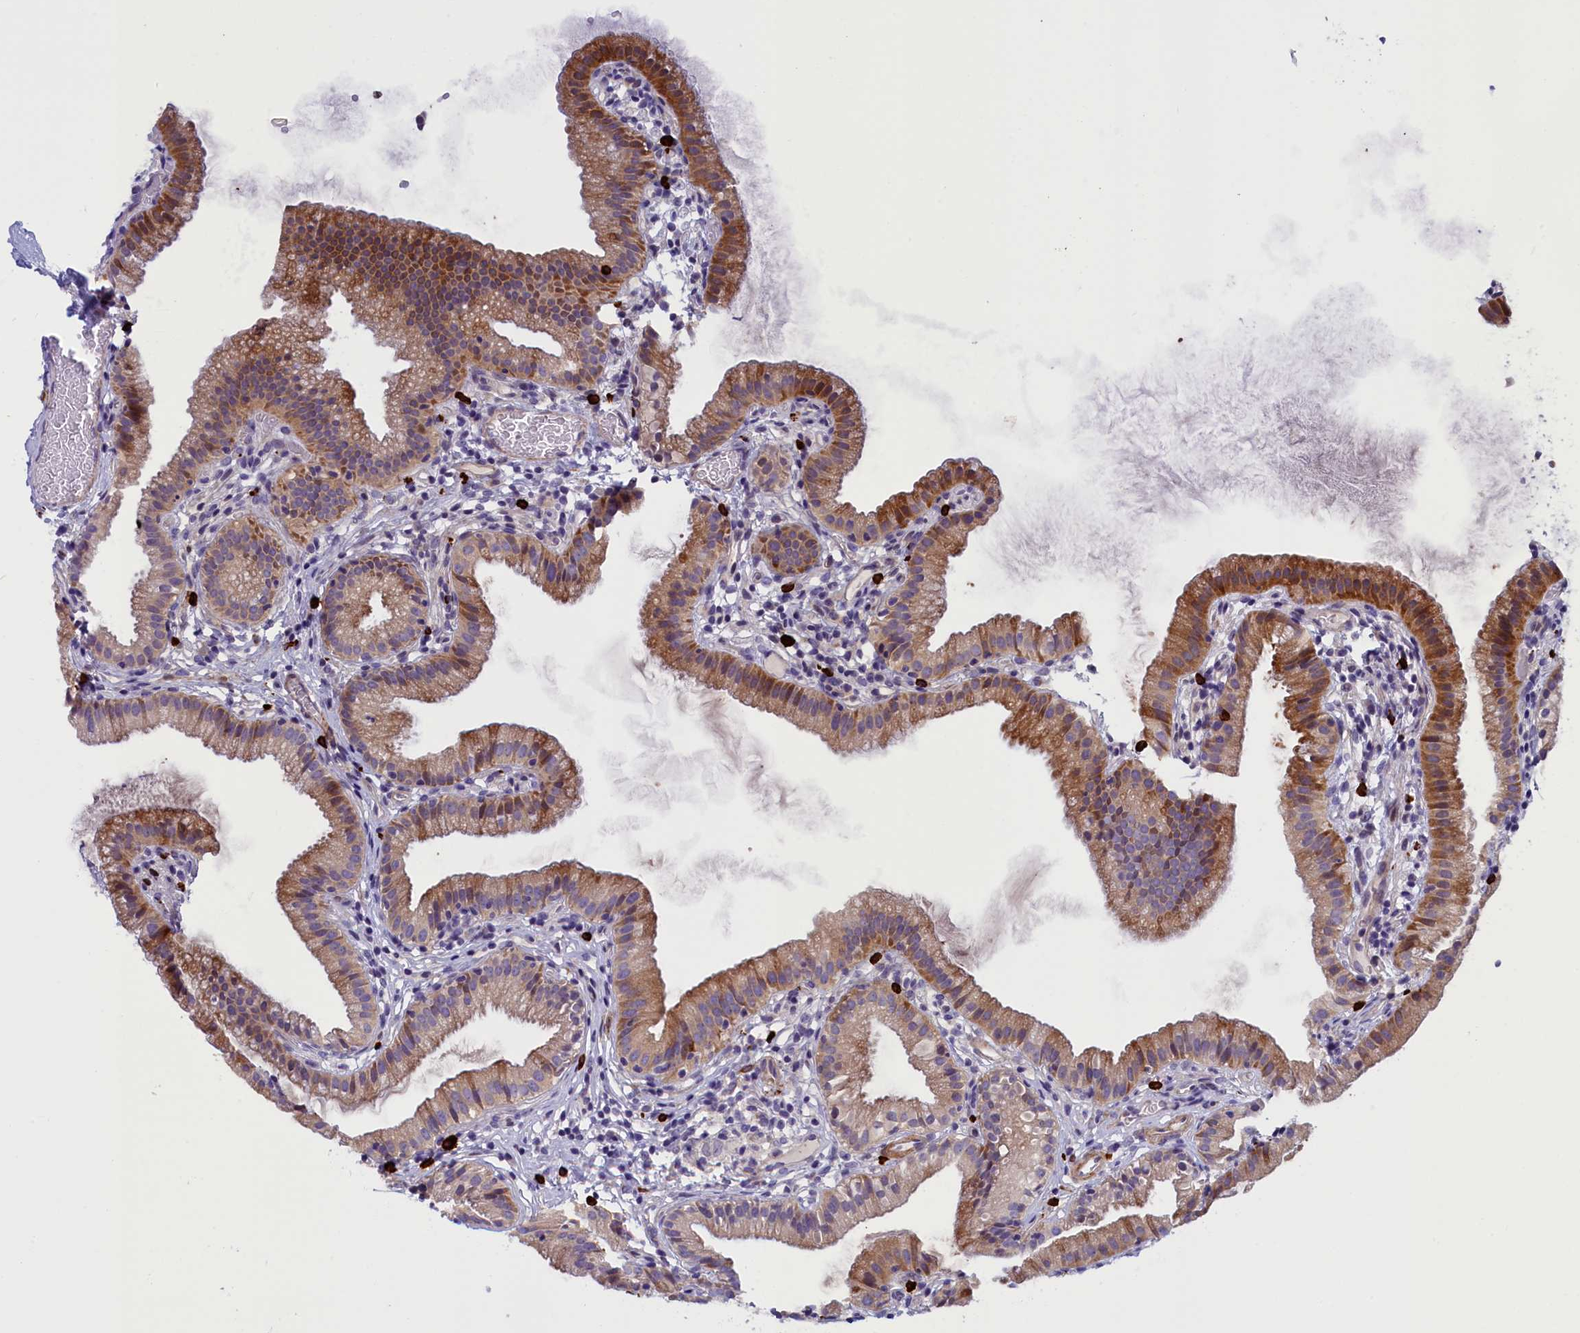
{"staining": {"intensity": "moderate", "quantity": "25%-75%", "location": "cytoplasmic/membranous"}, "tissue": "gallbladder", "cell_type": "Glandular cells", "image_type": "normal", "snomed": [{"axis": "morphology", "description": "Normal tissue, NOS"}, {"axis": "topography", "description": "Gallbladder"}], "caption": "Moderate cytoplasmic/membranous protein positivity is seen in approximately 25%-75% of glandular cells in gallbladder. The staining was performed using DAB (3,3'-diaminobenzidine) to visualize the protein expression in brown, while the nuclei were stained in blue with hematoxylin (Magnification: 20x).", "gene": "RTTN", "patient": {"sex": "female", "age": 46}}